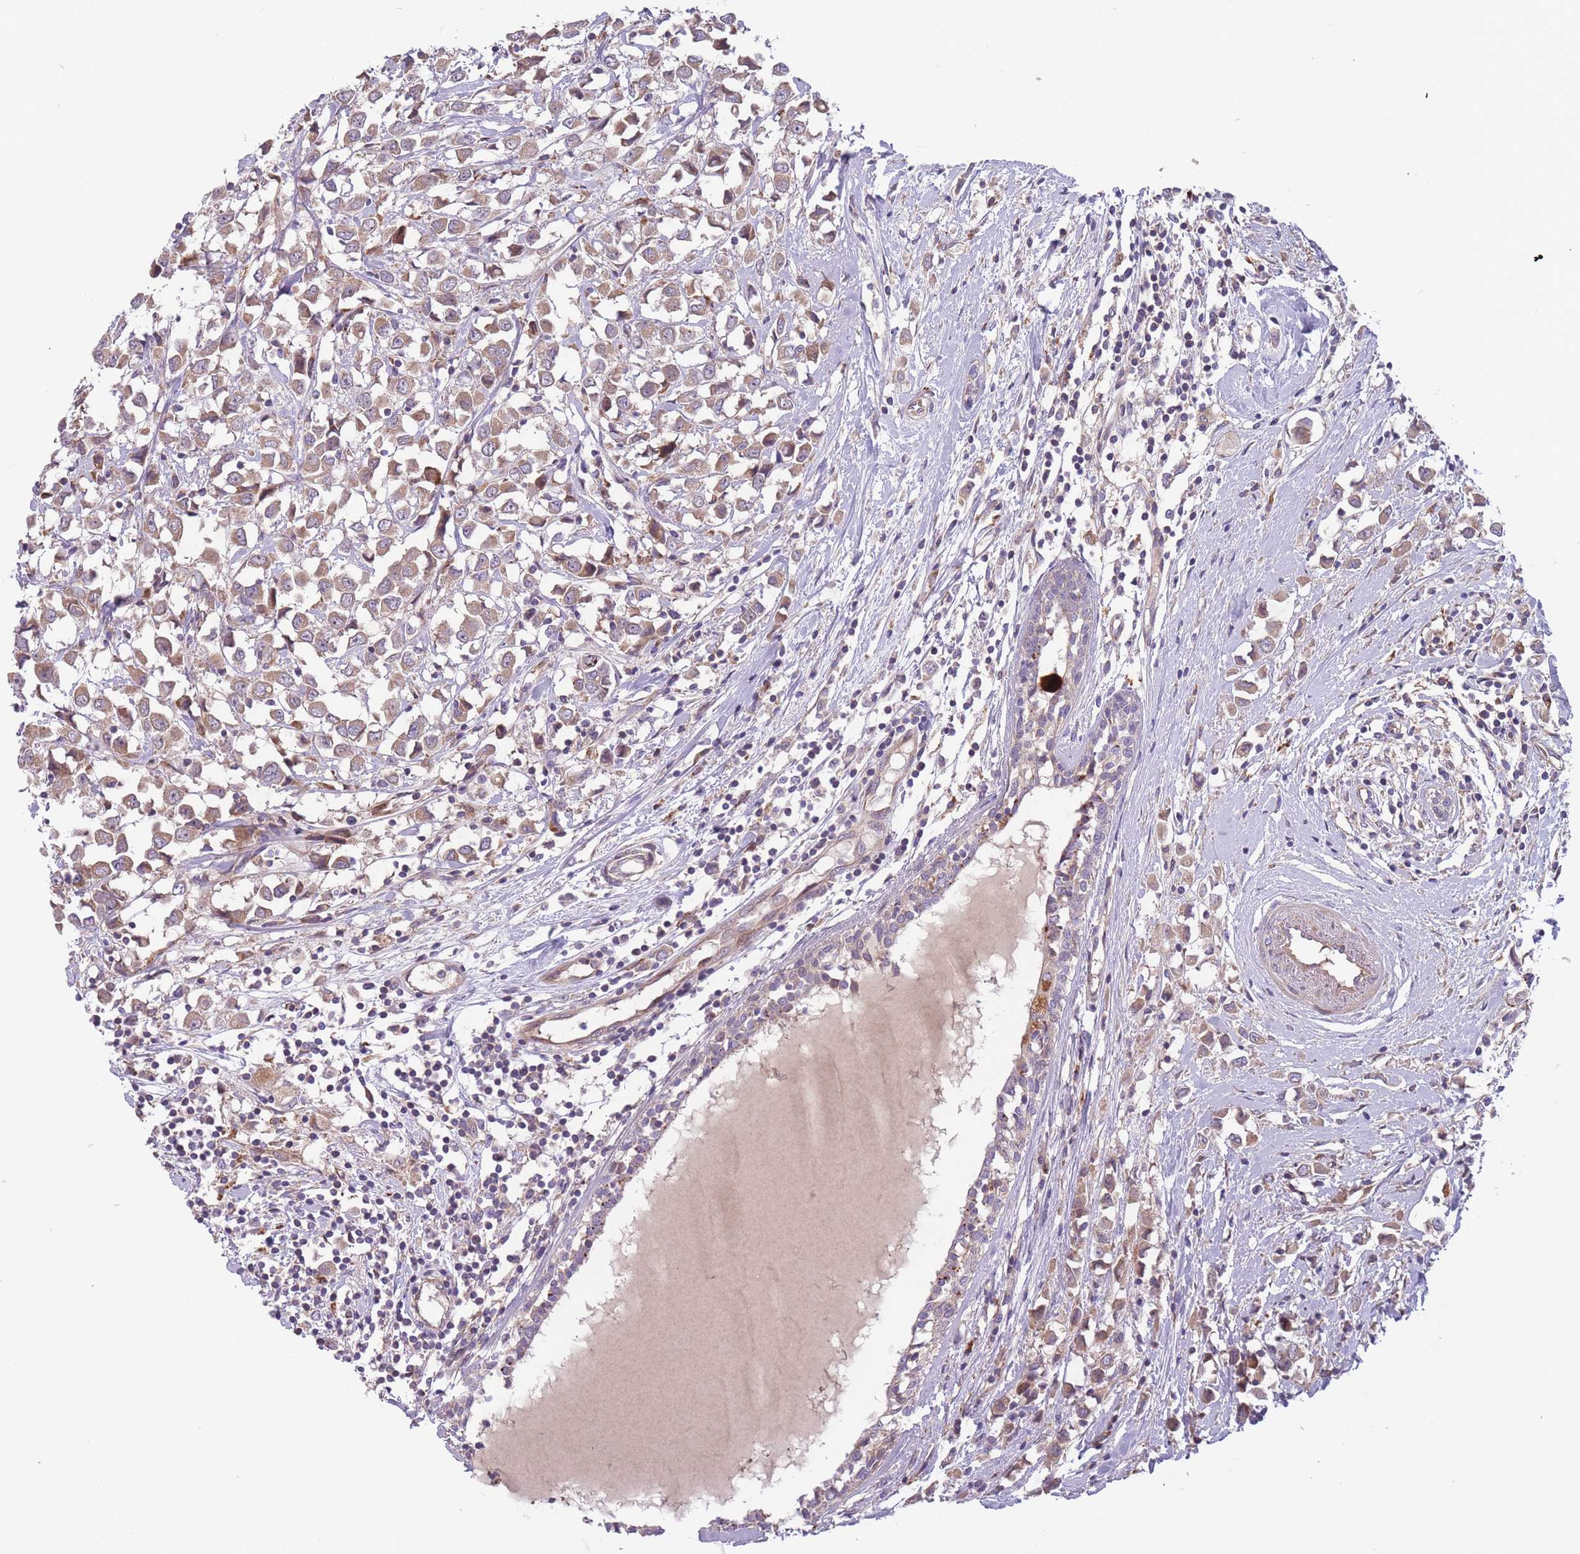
{"staining": {"intensity": "moderate", "quantity": ">75%", "location": "cytoplasmic/membranous"}, "tissue": "breast cancer", "cell_type": "Tumor cells", "image_type": "cancer", "snomed": [{"axis": "morphology", "description": "Duct carcinoma"}, {"axis": "topography", "description": "Breast"}], "caption": "Immunohistochemistry (IHC) histopathology image of neoplastic tissue: breast intraductal carcinoma stained using immunohistochemistry displays medium levels of moderate protein expression localized specifically in the cytoplasmic/membranous of tumor cells, appearing as a cytoplasmic/membranous brown color.", "gene": "ITPKC", "patient": {"sex": "female", "age": 61}}